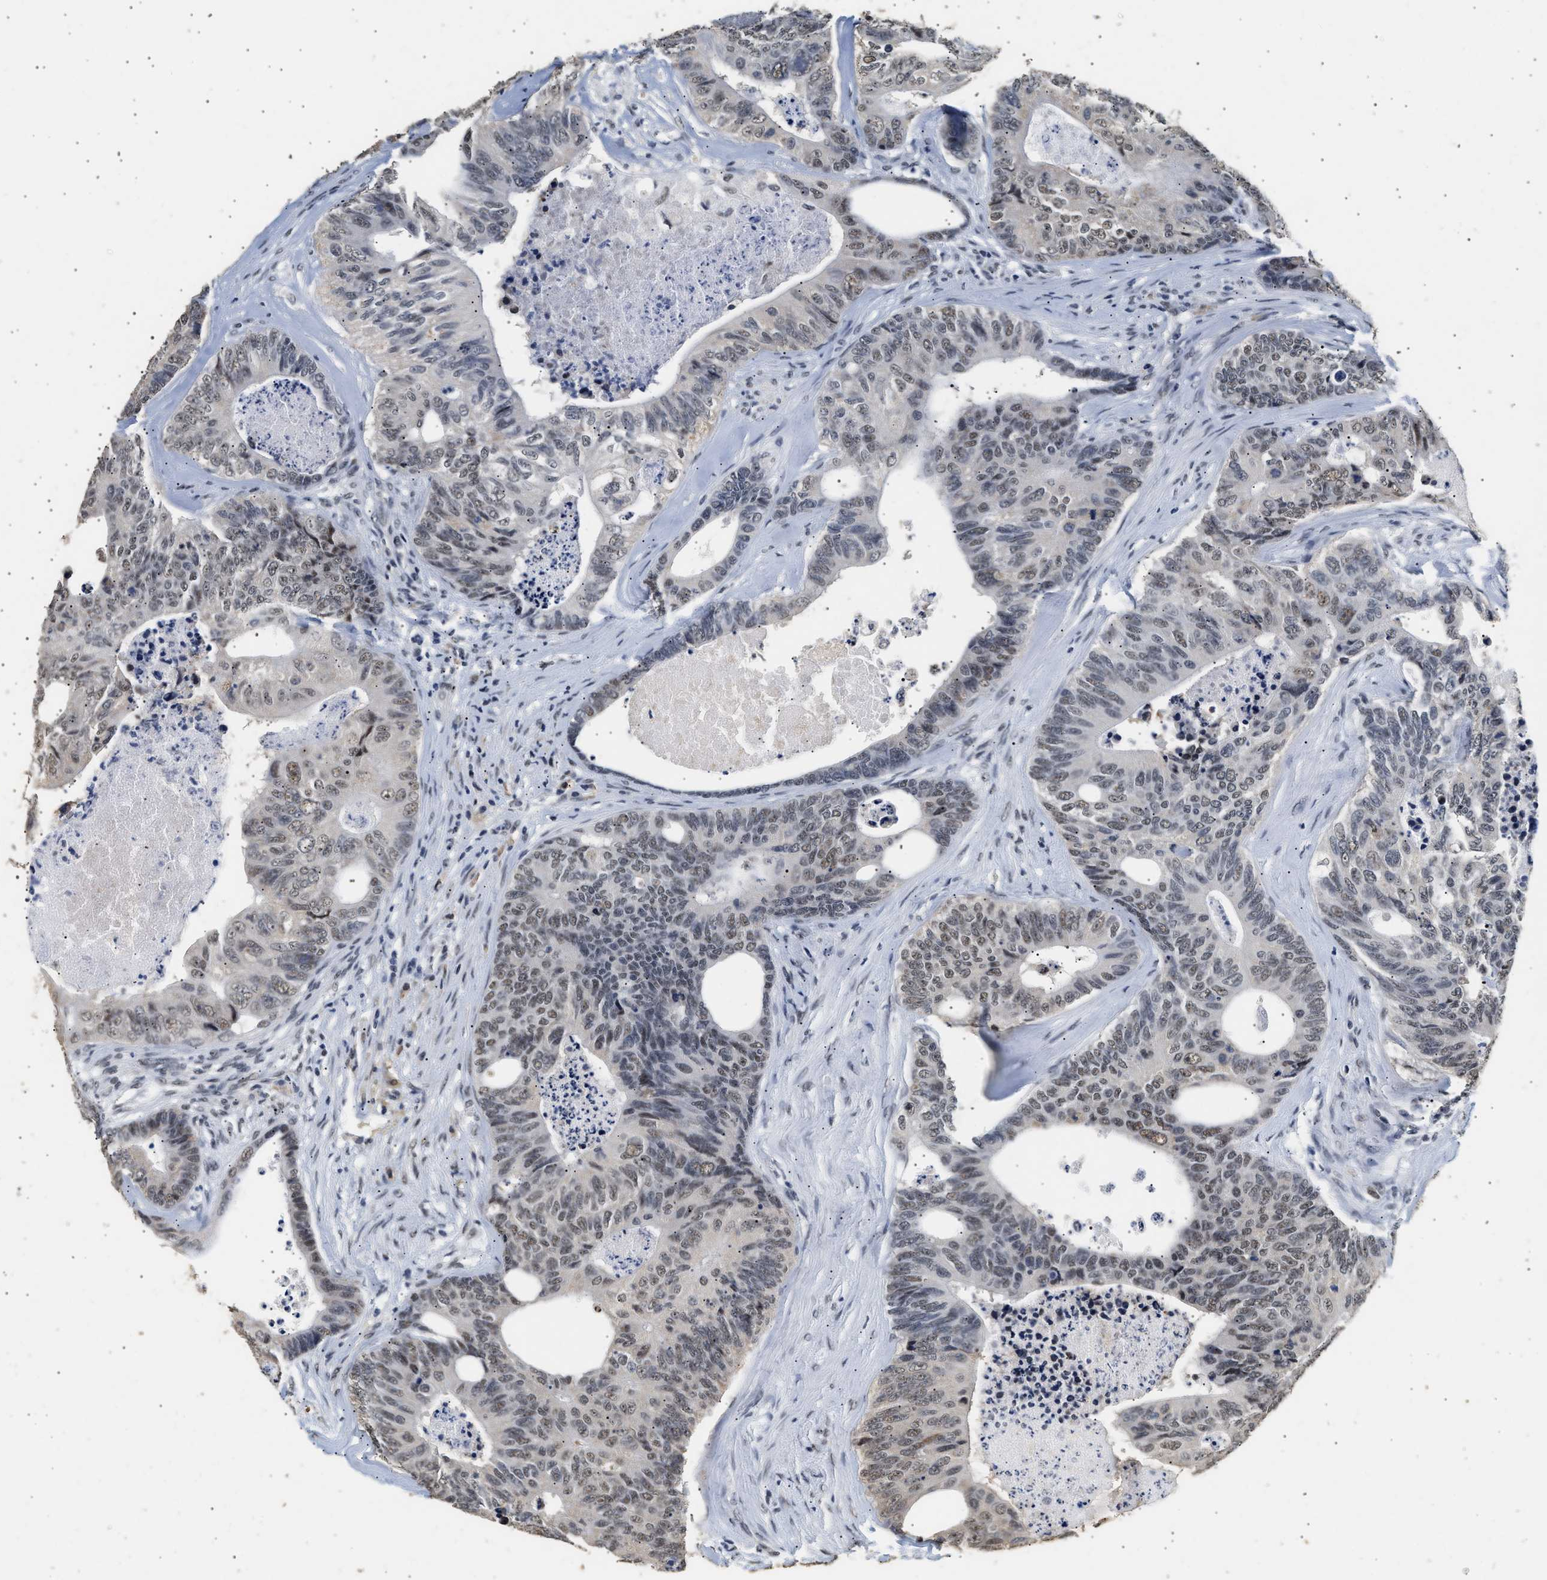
{"staining": {"intensity": "weak", "quantity": "<25%", "location": "nuclear"}, "tissue": "colorectal cancer", "cell_type": "Tumor cells", "image_type": "cancer", "snomed": [{"axis": "morphology", "description": "Adenocarcinoma, NOS"}, {"axis": "topography", "description": "Colon"}], "caption": "Photomicrograph shows no protein expression in tumor cells of colorectal cancer tissue. Brightfield microscopy of immunohistochemistry stained with DAB (3,3'-diaminobenzidine) (brown) and hematoxylin (blue), captured at high magnification.", "gene": "THOC1", "patient": {"sex": "female", "age": 67}}